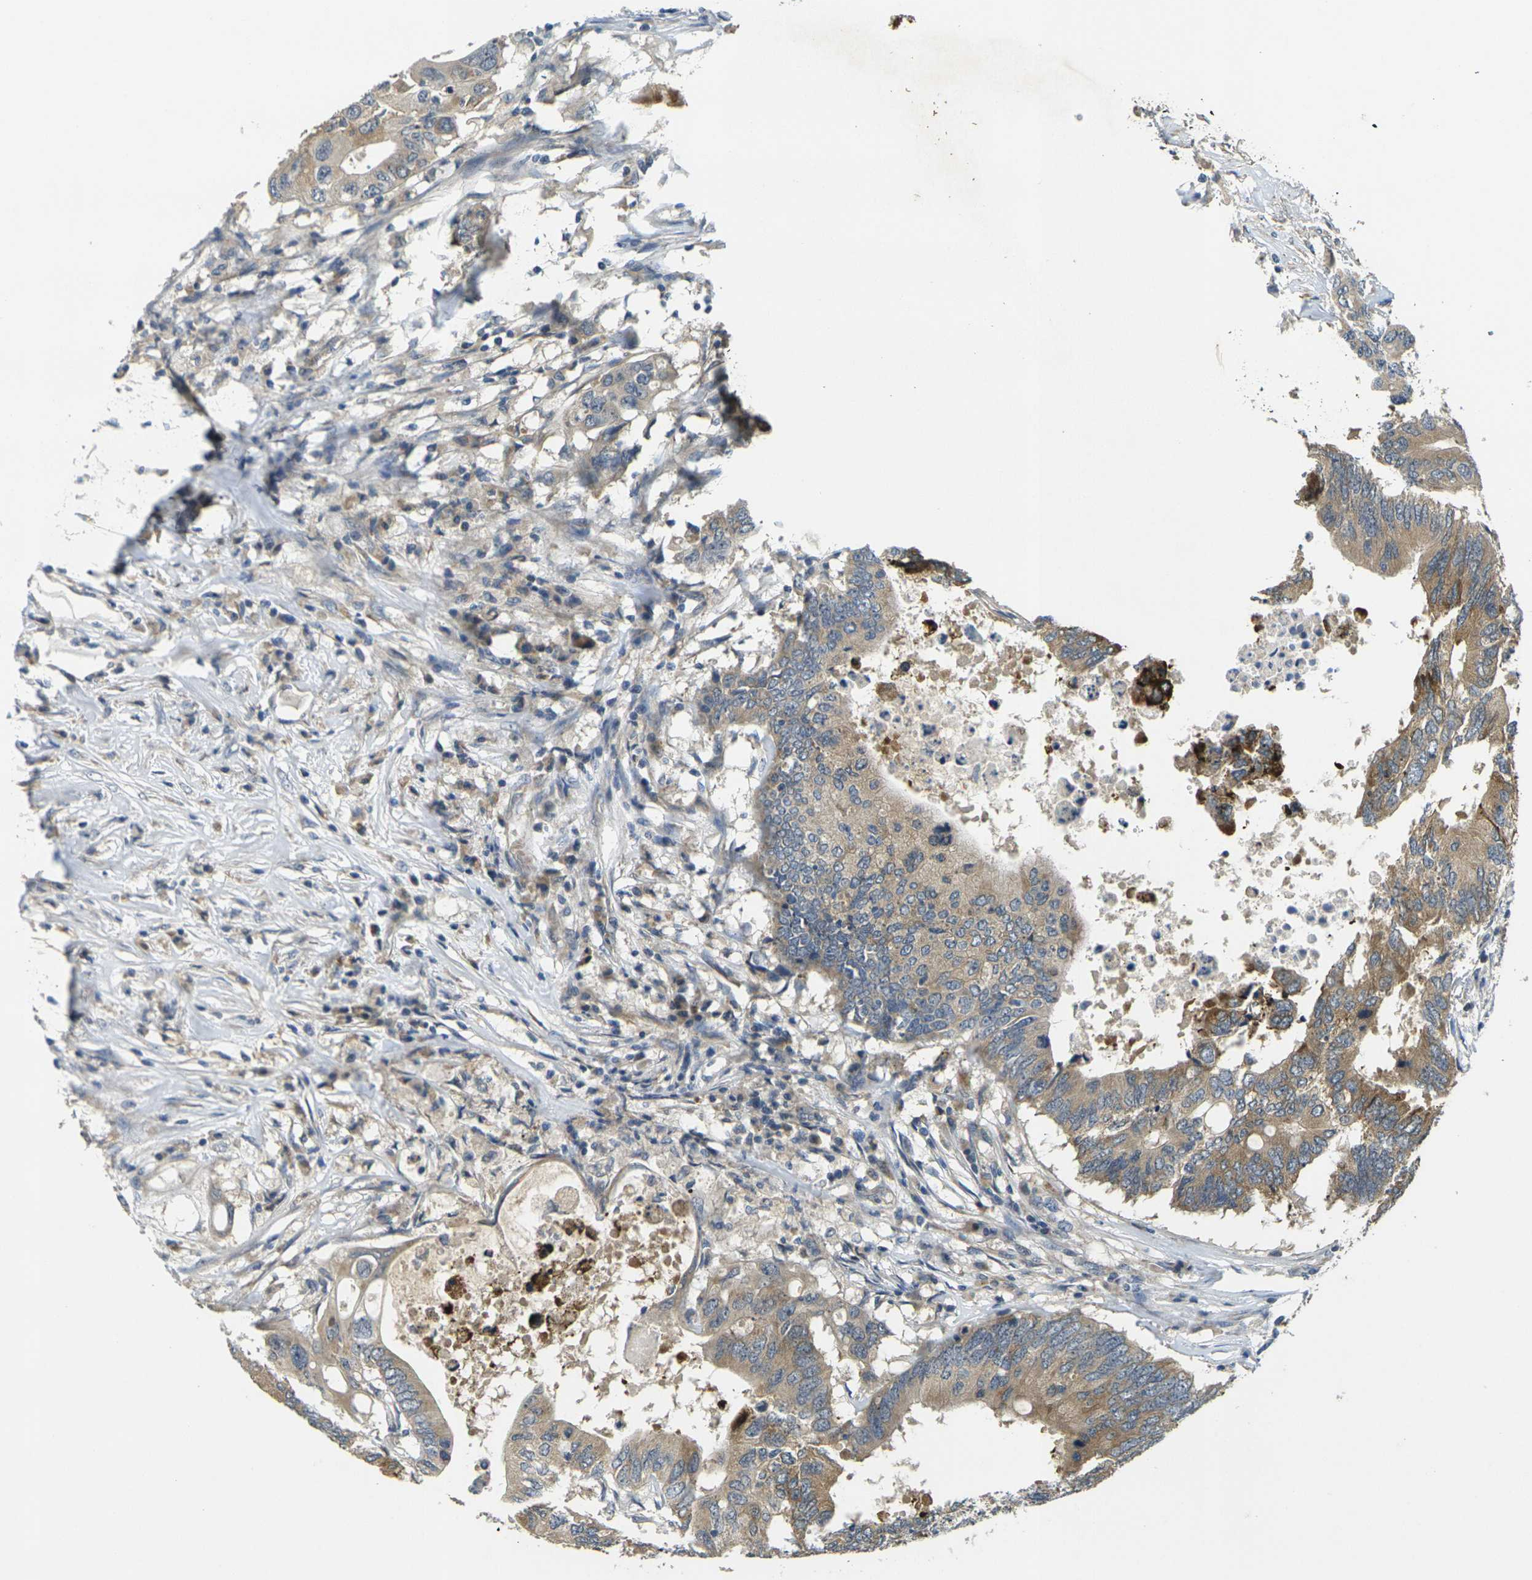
{"staining": {"intensity": "moderate", "quantity": ">75%", "location": "cytoplasmic/membranous"}, "tissue": "colorectal cancer", "cell_type": "Tumor cells", "image_type": "cancer", "snomed": [{"axis": "morphology", "description": "Adenocarcinoma, NOS"}, {"axis": "topography", "description": "Colon"}], "caption": "About >75% of tumor cells in colorectal adenocarcinoma display moderate cytoplasmic/membranous protein positivity as visualized by brown immunohistochemical staining.", "gene": "MINAR2", "patient": {"sex": "male", "age": 71}}